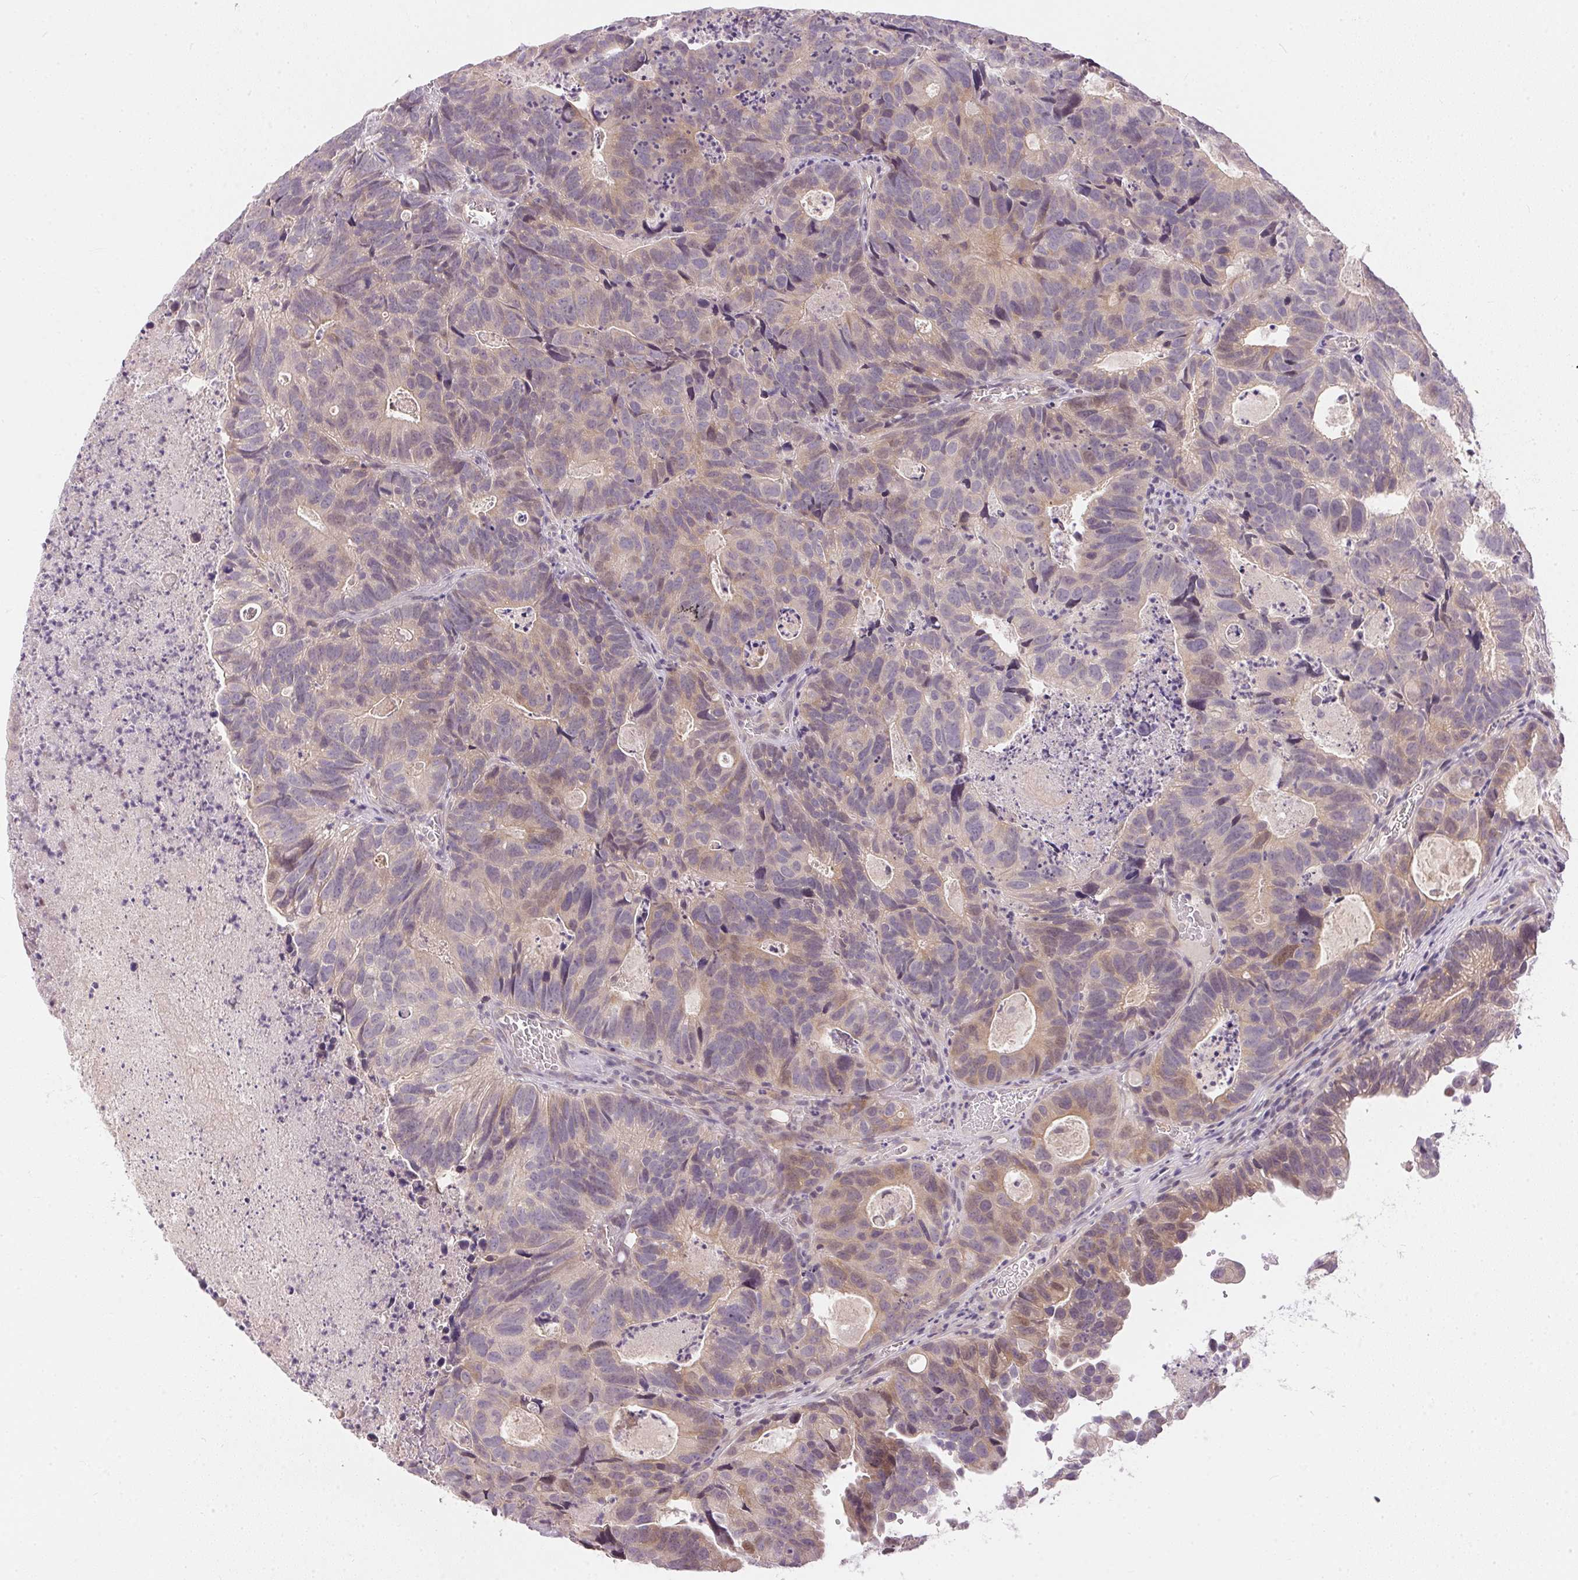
{"staining": {"intensity": "weak", "quantity": "25%-75%", "location": "cytoplasmic/membranous"}, "tissue": "head and neck cancer", "cell_type": "Tumor cells", "image_type": "cancer", "snomed": [{"axis": "morphology", "description": "Adenocarcinoma, NOS"}, {"axis": "topography", "description": "Head-Neck"}], "caption": "Adenocarcinoma (head and neck) stained with immunohistochemistry (IHC) shows weak cytoplasmic/membranous staining in approximately 25%-75% of tumor cells.", "gene": "TTC23L", "patient": {"sex": "male", "age": 62}}